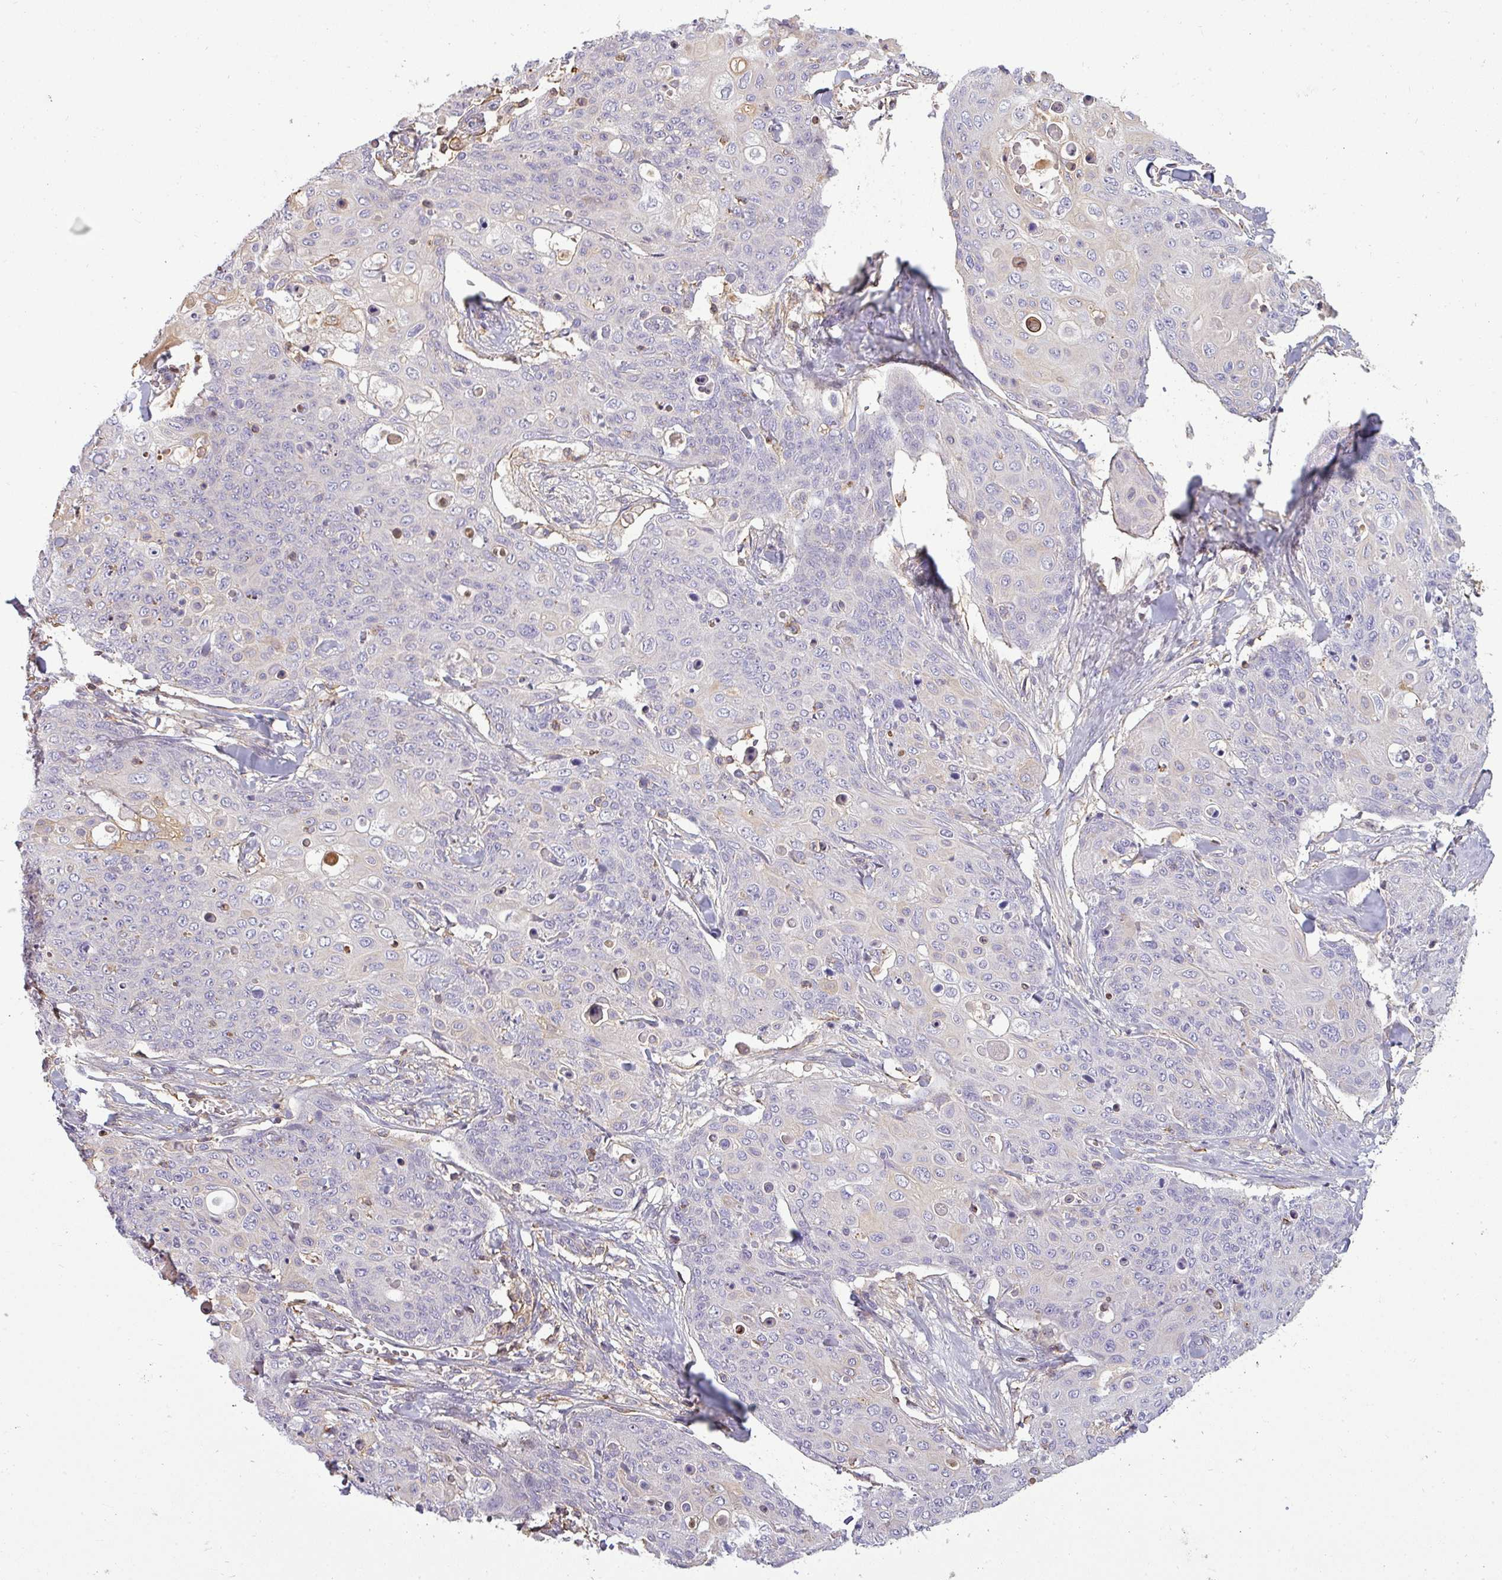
{"staining": {"intensity": "negative", "quantity": "none", "location": "none"}, "tissue": "skin cancer", "cell_type": "Tumor cells", "image_type": "cancer", "snomed": [{"axis": "morphology", "description": "Squamous cell carcinoma, NOS"}, {"axis": "topography", "description": "Skin"}, {"axis": "topography", "description": "Vulva"}], "caption": "Skin cancer was stained to show a protein in brown. There is no significant expression in tumor cells.", "gene": "ZNF835", "patient": {"sex": "female", "age": 85}}